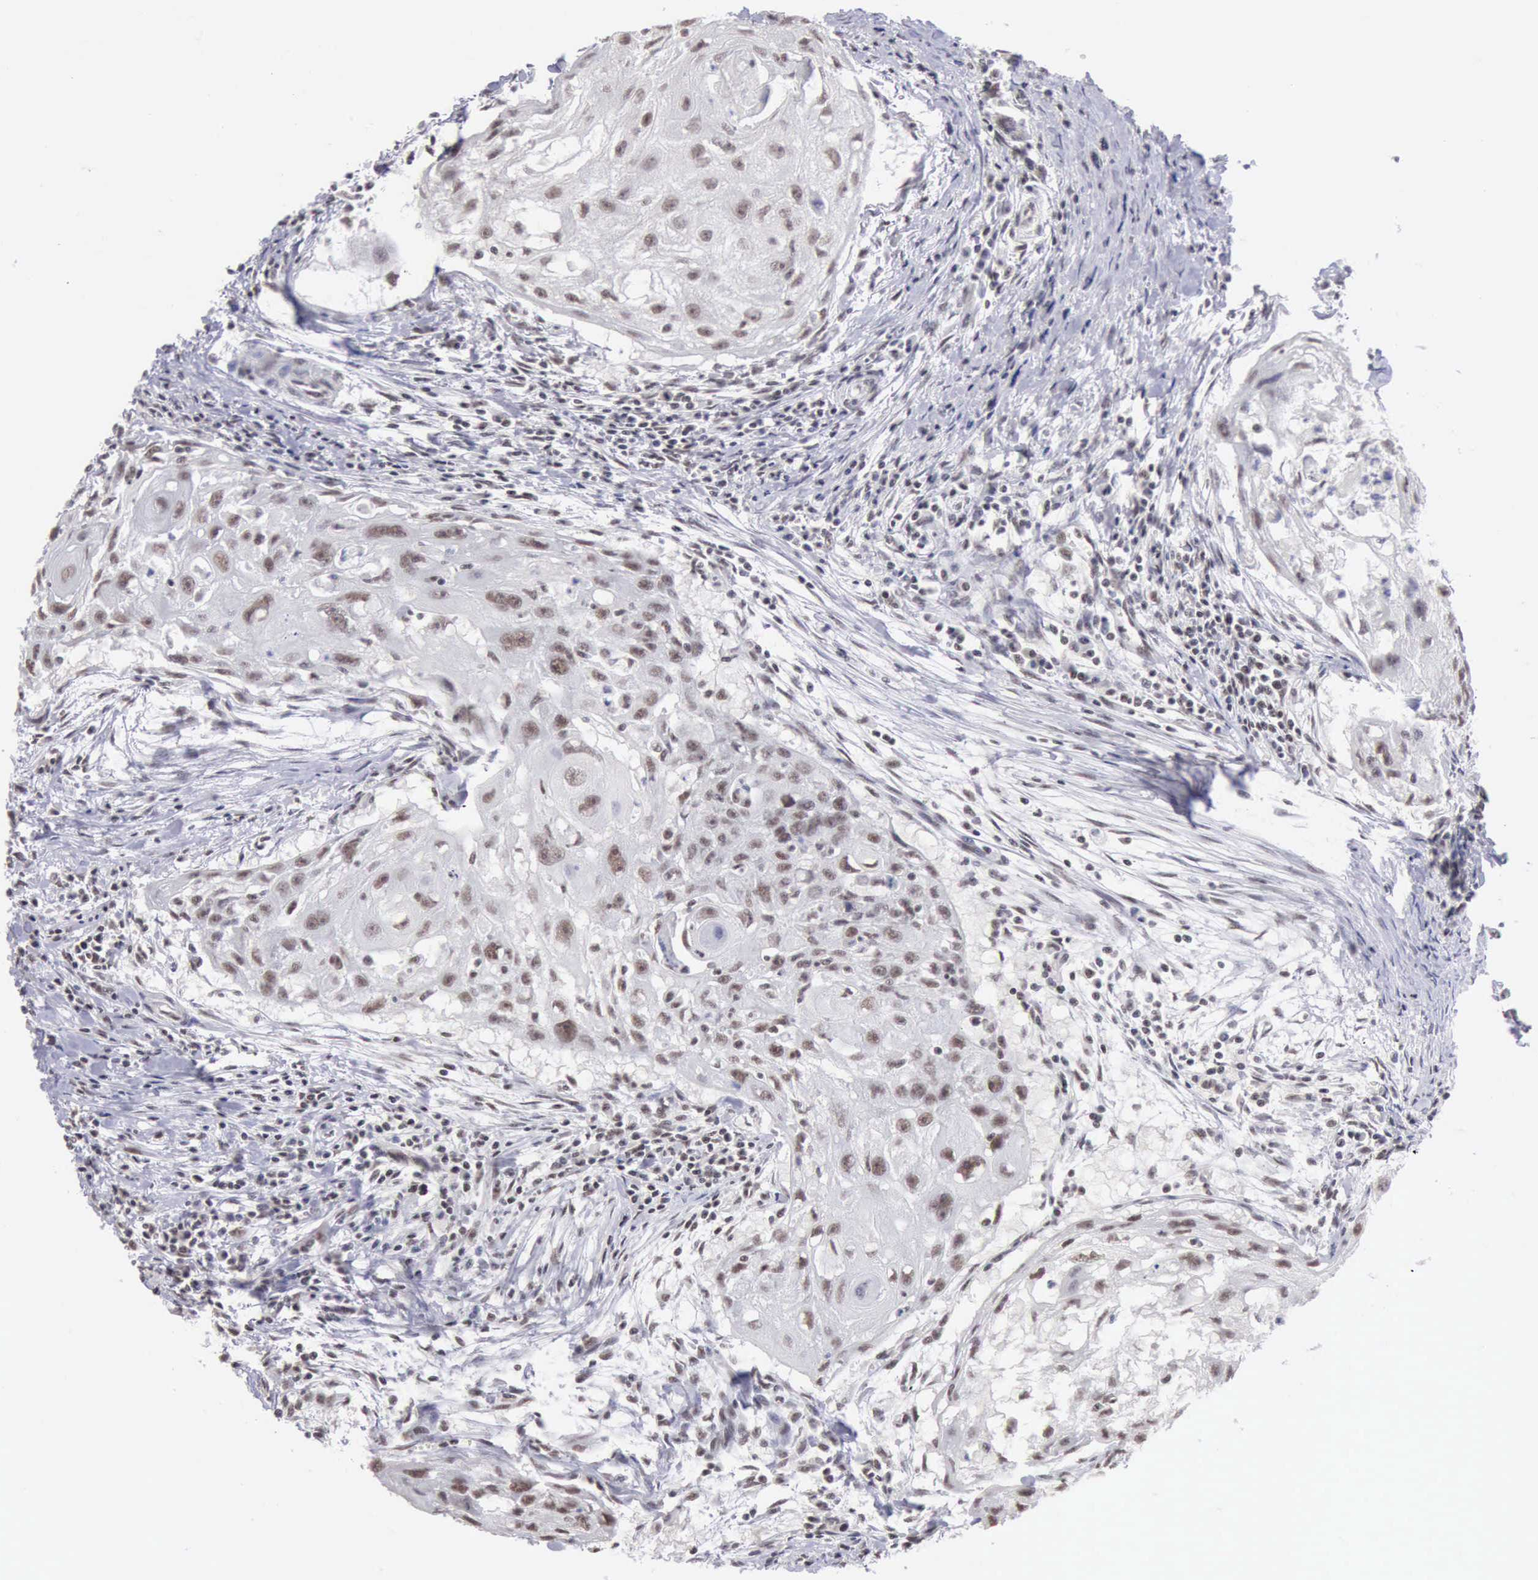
{"staining": {"intensity": "weak", "quantity": ">75%", "location": "nuclear"}, "tissue": "head and neck cancer", "cell_type": "Tumor cells", "image_type": "cancer", "snomed": [{"axis": "morphology", "description": "Squamous cell carcinoma, NOS"}, {"axis": "topography", "description": "Head-Neck"}], "caption": "Brown immunohistochemical staining in human head and neck squamous cell carcinoma exhibits weak nuclear staining in approximately >75% of tumor cells. Nuclei are stained in blue.", "gene": "TAF1", "patient": {"sex": "male", "age": 64}}